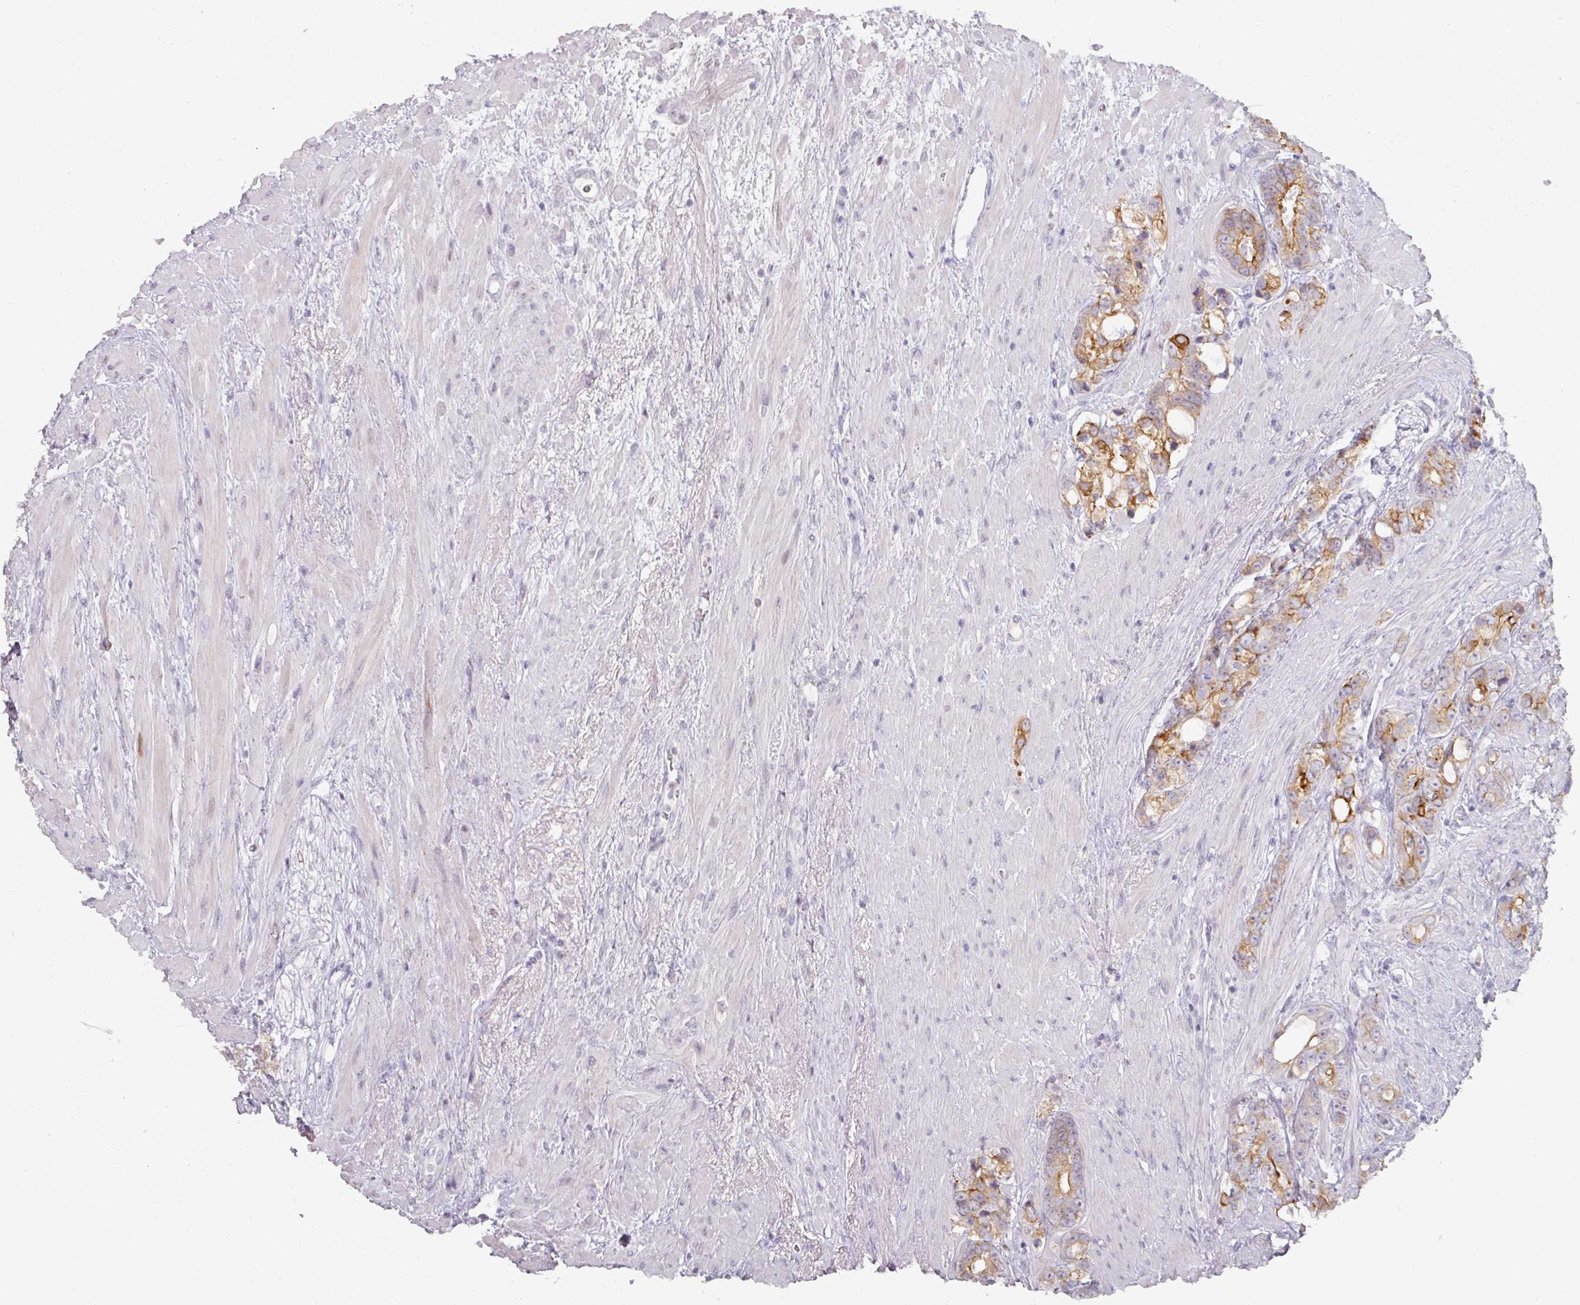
{"staining": {"intensity": "moderate", "quantity": "25%-75%", "location": "cytoplasmic/membranous"}, "tissue": "prostate cancer", "cell_type": "Tumor cells", "image_type": "cancer", "snomed": [{"axis": "morphology", "description": "Adenocarcinoma, High grade"}, {"axis": "topography", "description": "Prostate"}], "caption": "A histopathology image of prostate cancer stained for a protein reveals moderate cytoplasmic/membranous brown staining in tumor cells.", "gene": "GTF2H3", "patient": {"sex": "male", "age": 74}}